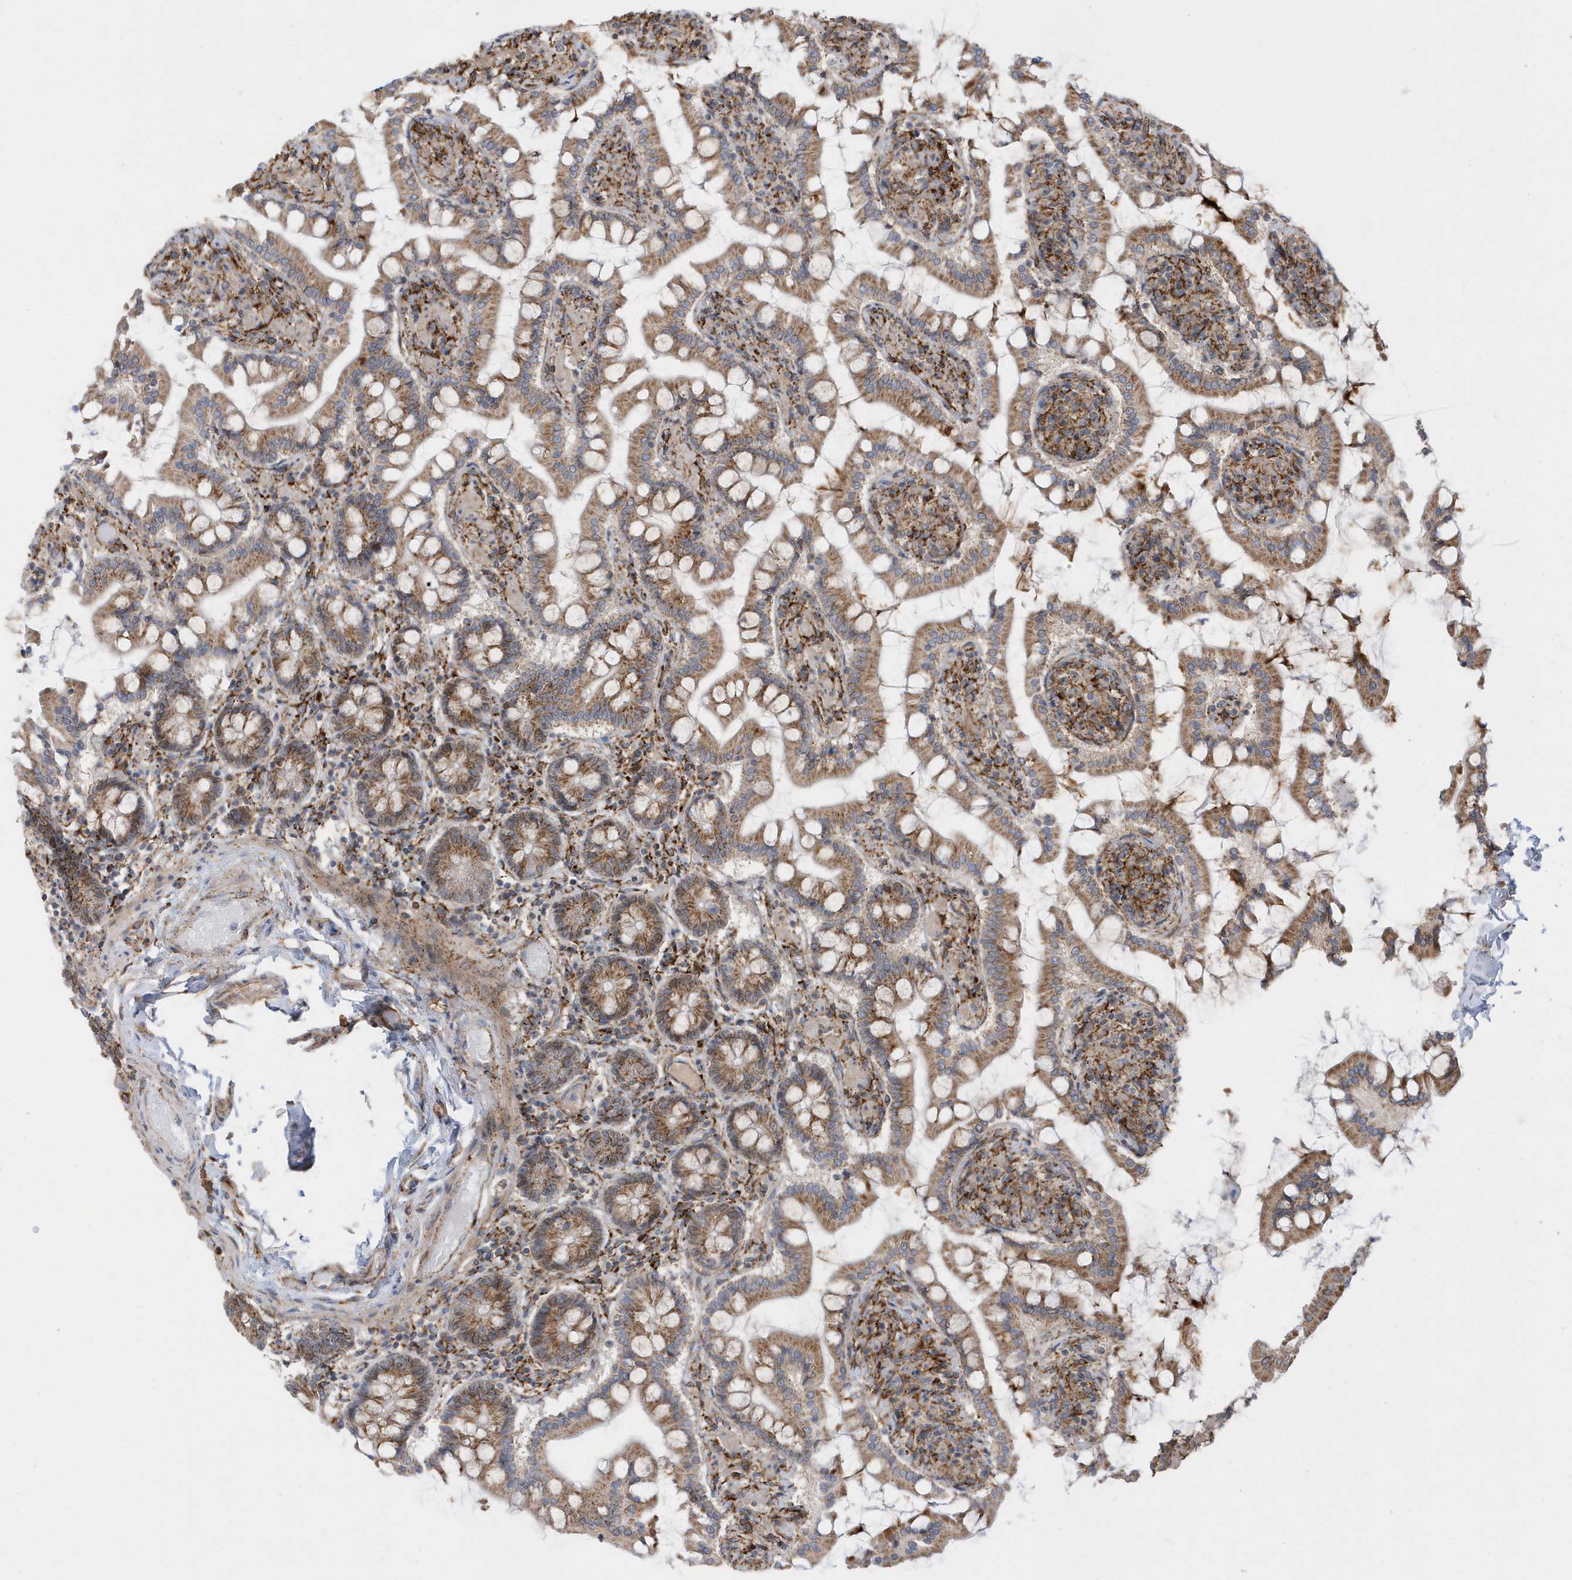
{"staining": {"intensity": "moderate", "quantity": ">75%", "location": "cytoplasmic/membranous"}, "tissue": "small intestine", "cell_type": "Glandular cells", "image_type": "normal", "snomed": [{"axis": "morphology", "description": "Normal tissue, NOS"}, {"axis": "topography", "description": "Small intestine"}], "caption": "High-power microscopy captured an immunohistochemistry (IHC) image of benign small intestine, revealing moderate cytoplasmic/membranous expression in about >75% of glandular cells.", "gene": "HRH4", "patient": {"sex": "male", "age": 41}}